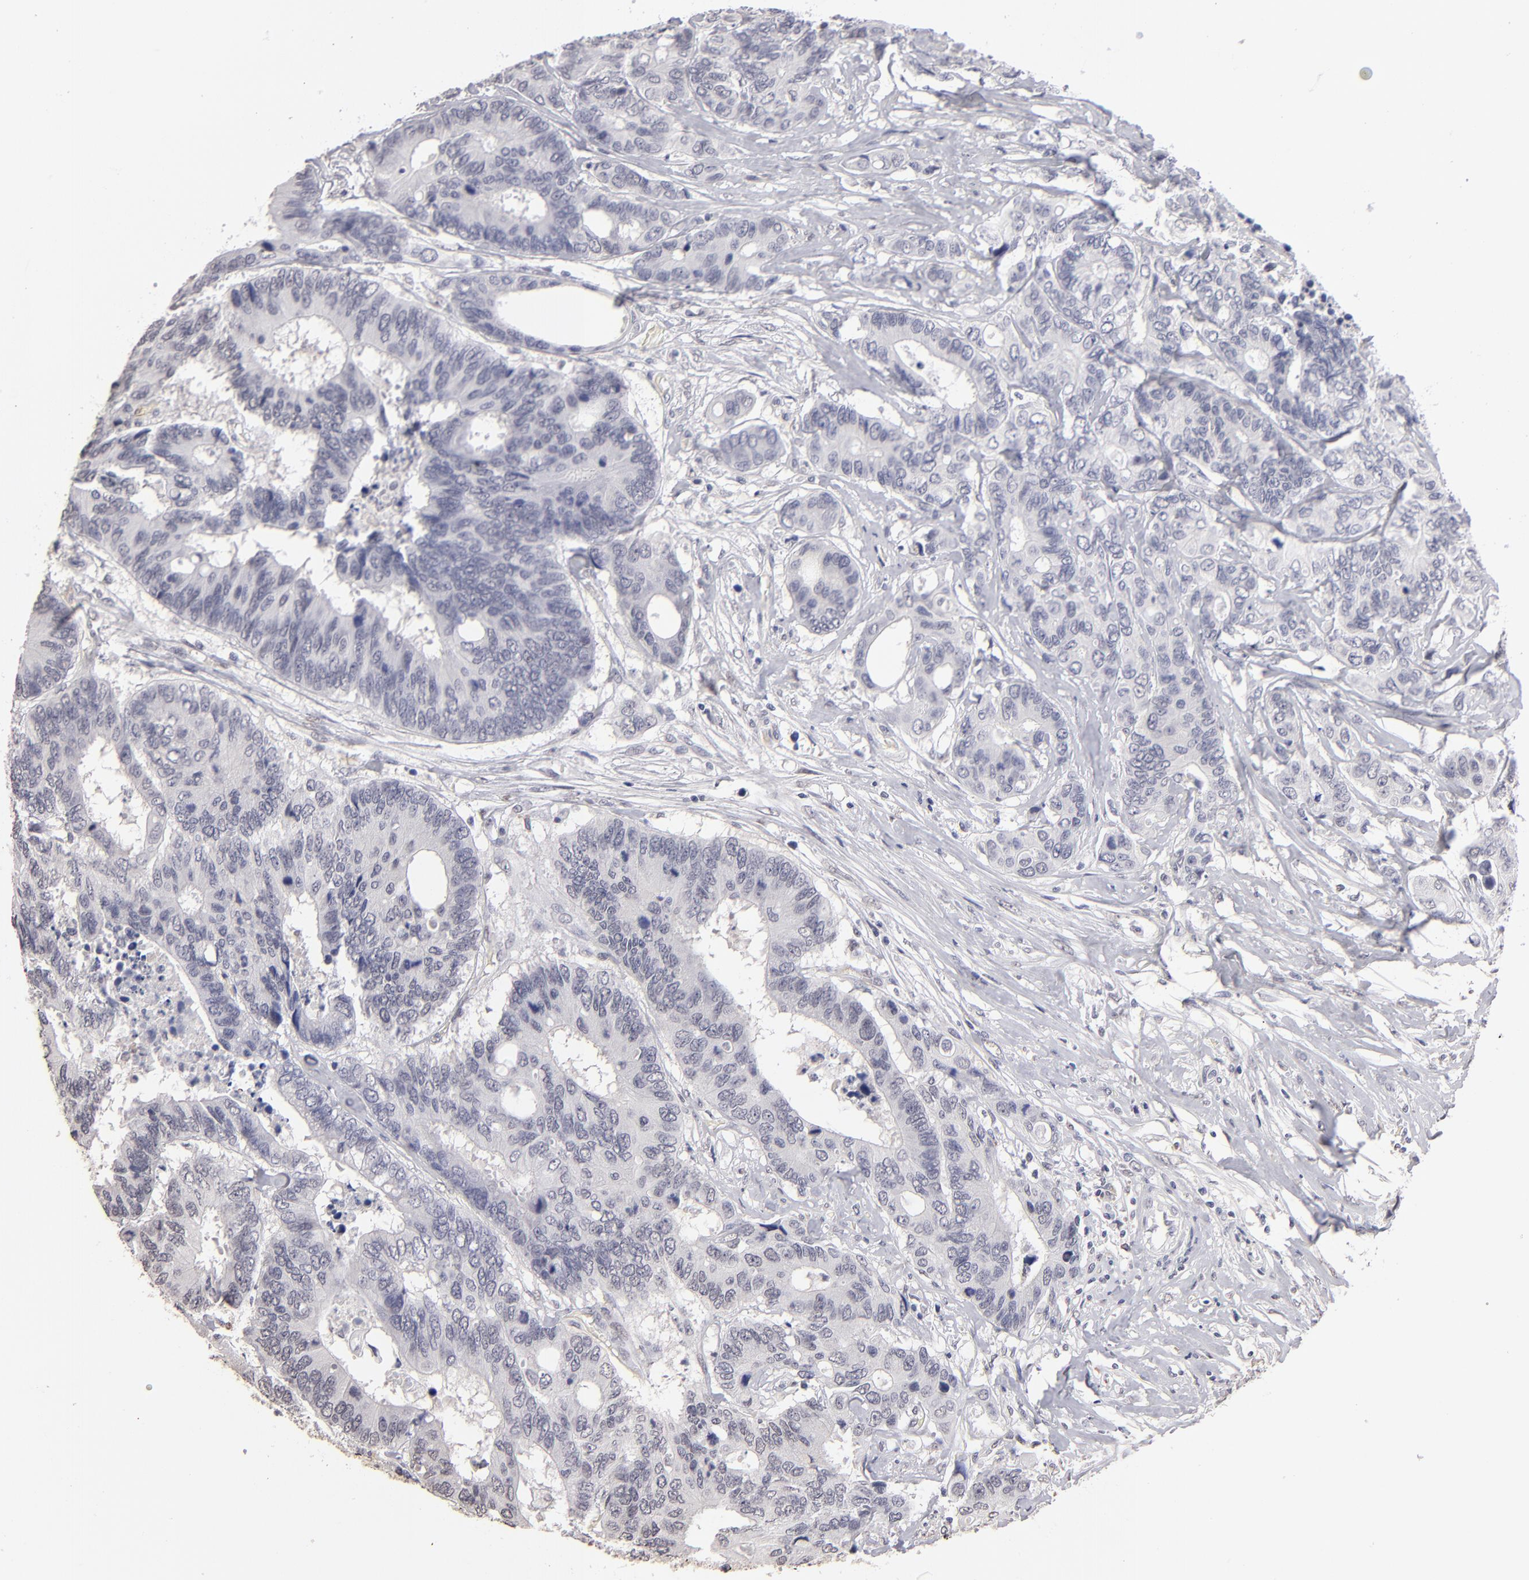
{"staining": {"intensity": "negative", "quantity": "none", "location": "none"}, "tissue": "colorectal cancer", "cell_type": "Tumor cells", "image_type": "cancer", "snomed": [{"axis": "morphology", "description": "Adenocarcinoma, NOS"}, {"axis": "topography", "description": "Rectum"}], "caption": "High magnification brightfield microscopy of colorectal cancer (adenocarcinoma) stained with DAB (brown) and counterstained with hematoxylin (blue): tumor cells show no significant staining.", "gene": "MGAM", "patient": {"sex": "male", "age": 55}}